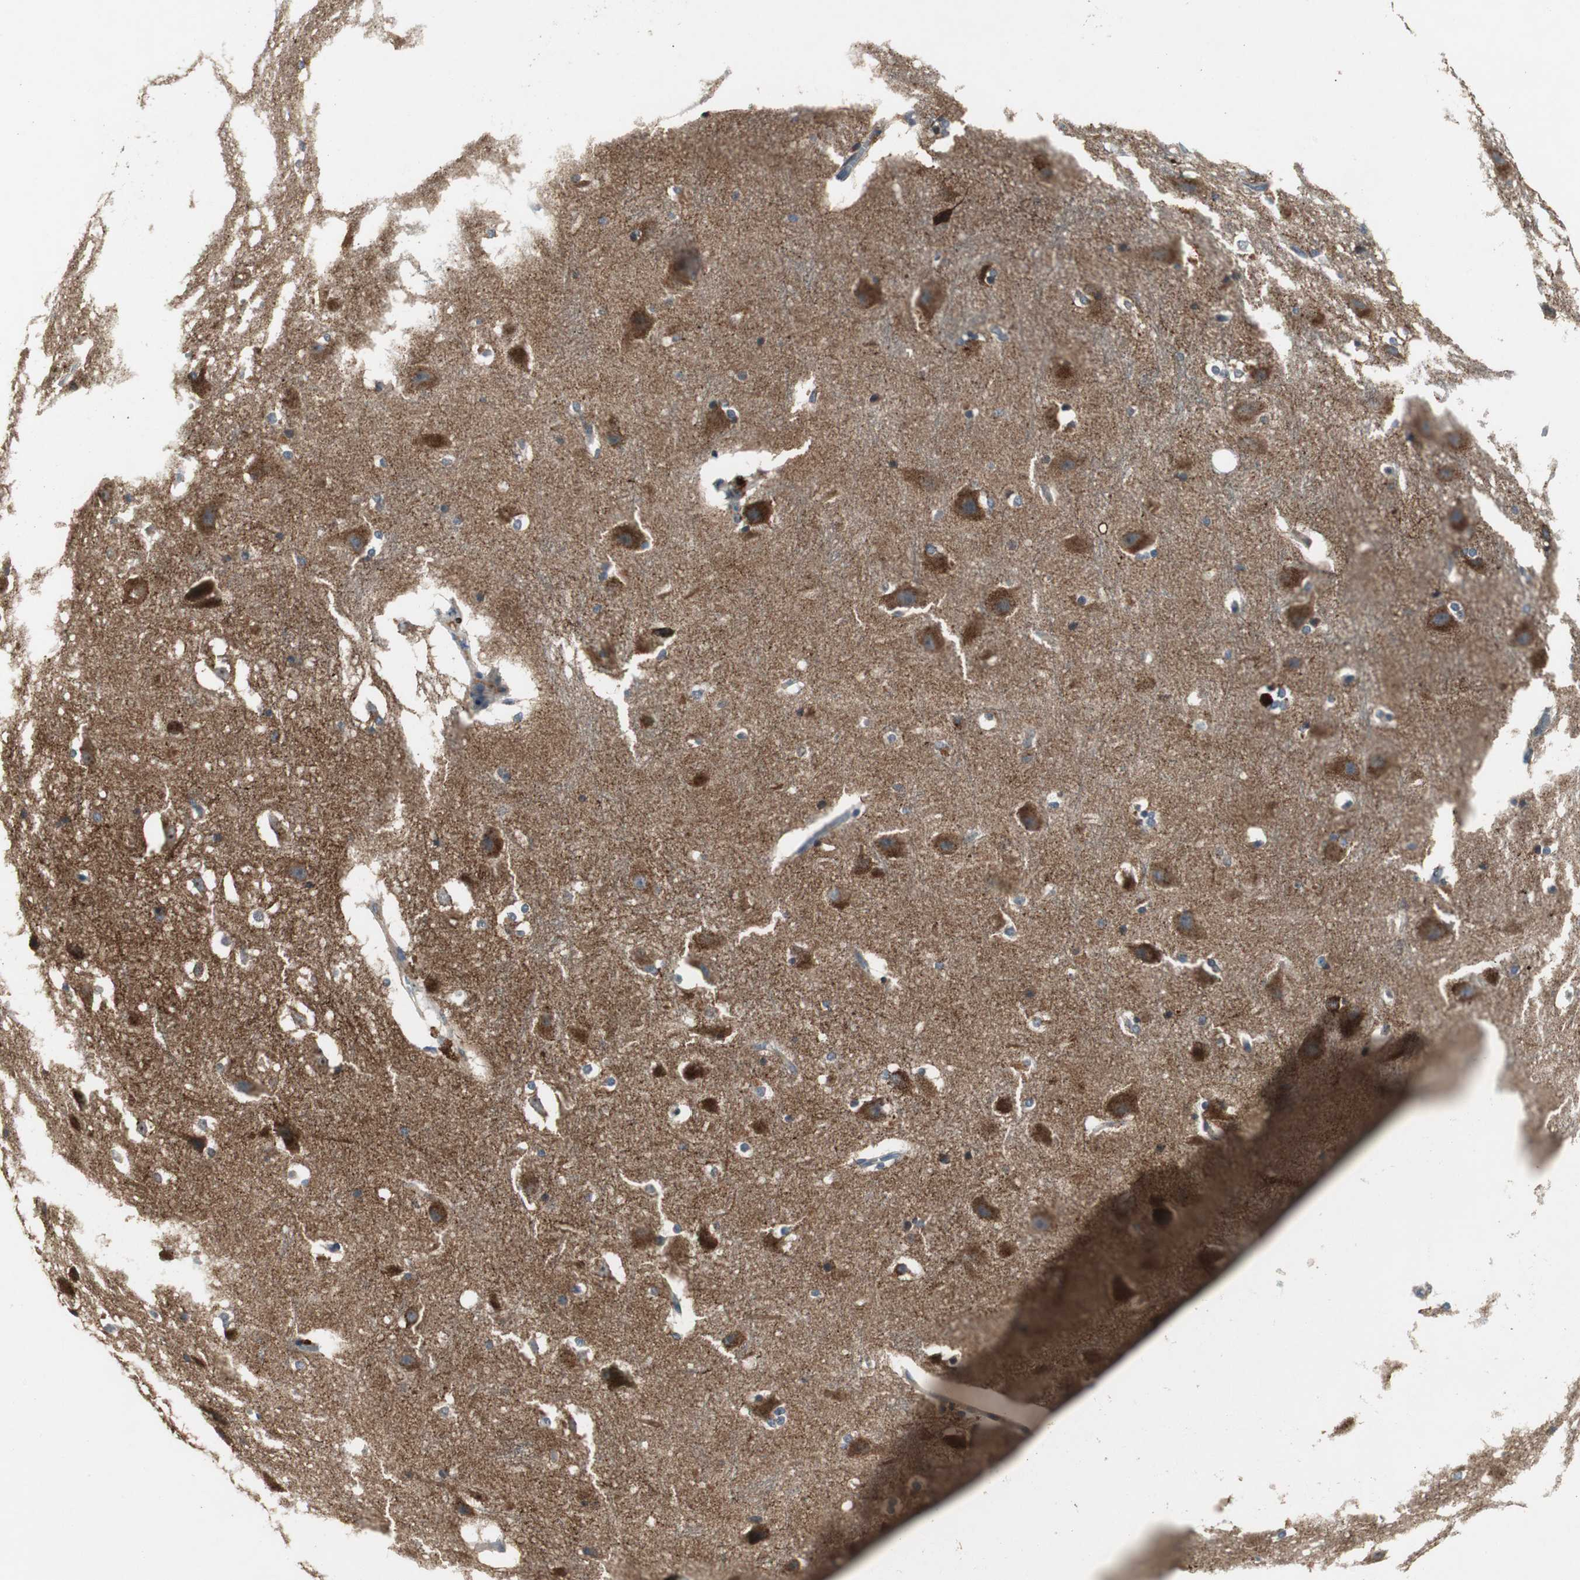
{"staining": {"intensity": "negative", "quantity": "none", "location": "none"}, "tissue": "hippocampus", "cell_type": "Glial cells", "image_type": "normal", "snomed": [{"axis": "morphology", "description": "Normal tissue, NOS"}, {"axis": "topography", "description": "Hippocampus"}], "caption": "Immunohistochemistry (IHC) of unremarkable hippocampus demonstrates no staining in glial cells.", "gene": "PTPRN2", "patient": {"sex": "female", "age": 19}}